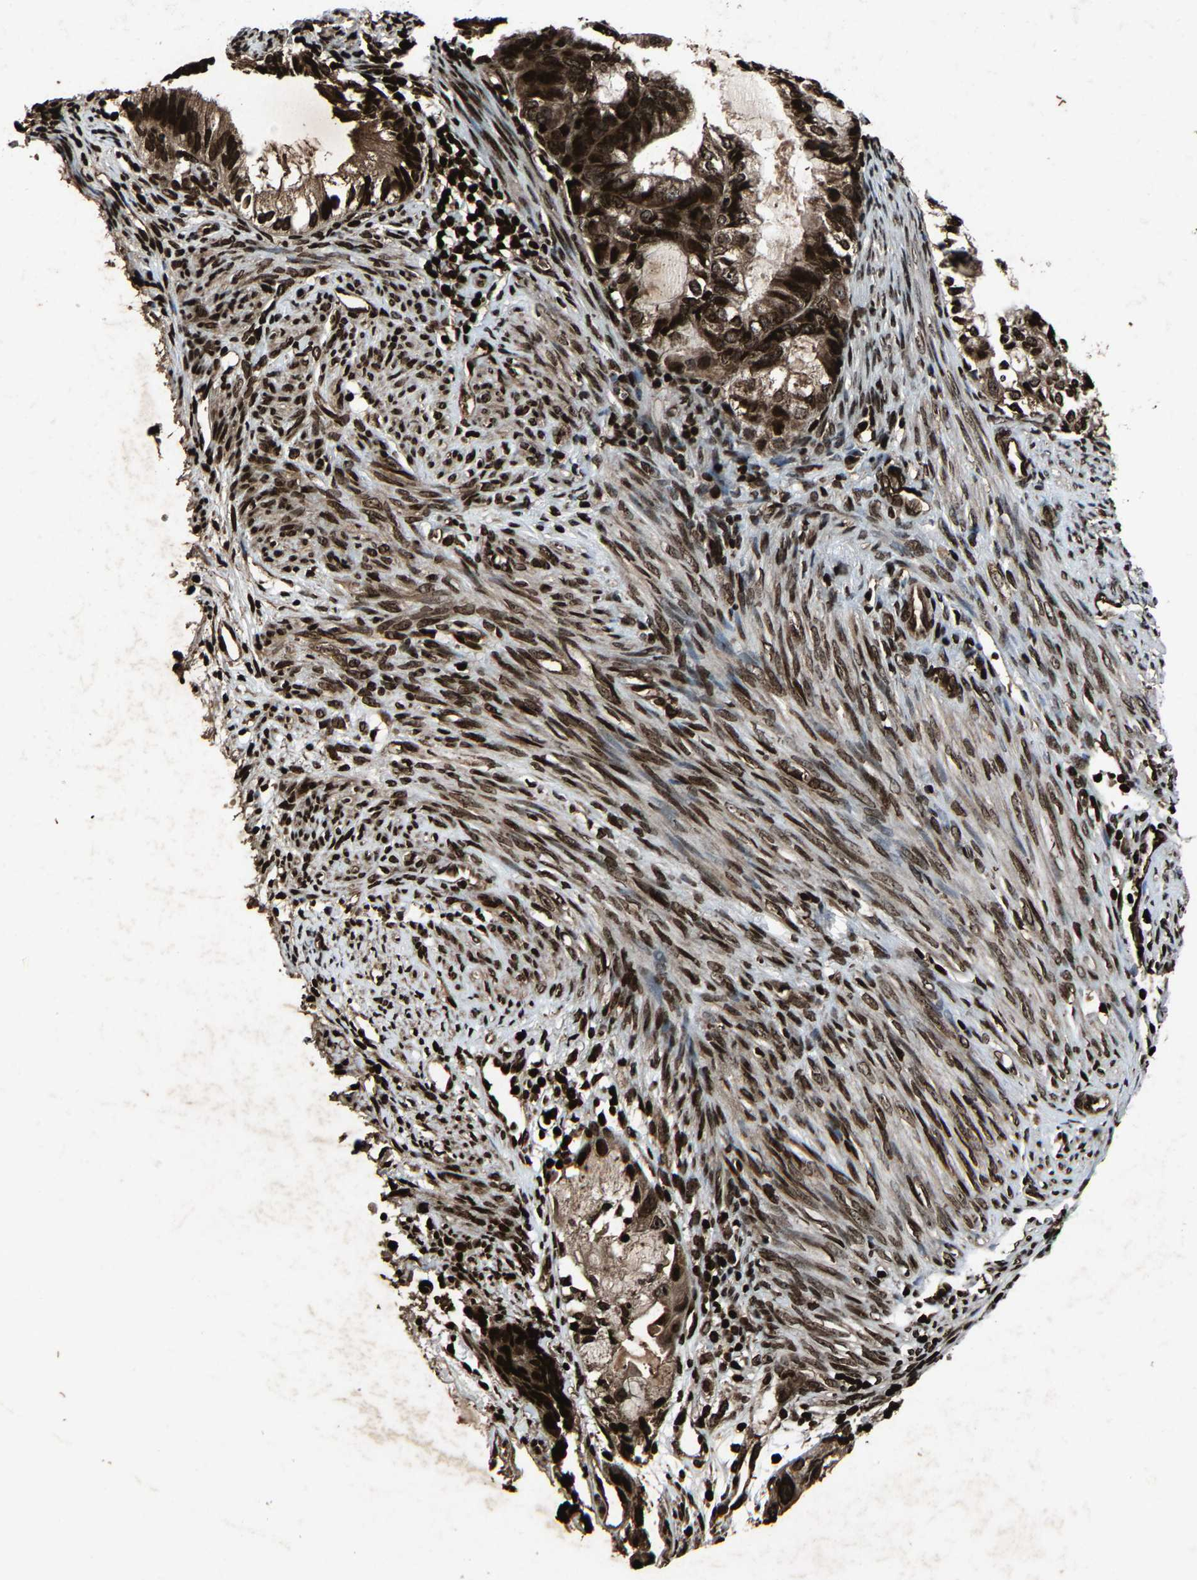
{"staining": {"intensity": "strong", "quantity": ">75%", "location": "cytoplasmic/membranous,nuclear"}, "tissue": "cervical cancer", "cell_type": "Tumor cells", "image_type": "cancer", "snomed": [{"axis": "morphology", "description": "Normal tissue, NOS"}, {"axis": "morphology", "description": "Adenocarcinoma, NOS"}, {"axis": "topography", "description": "Cervix"}, {"axis": "topography", "description": "Endometrium"}], "caption": "Immunohistochemical staining of human cervical adenocarcinoma demonstrates strong cytoplasmic/membranous and nuclear protein positivity in approximately >75% of tumor cells. (DAB (3,3'-diaminobenzidine) IHC with brightfield microscopy, high magnification).", "gene": "H4C1", "patient": {"sex": "female", "age": 86}}